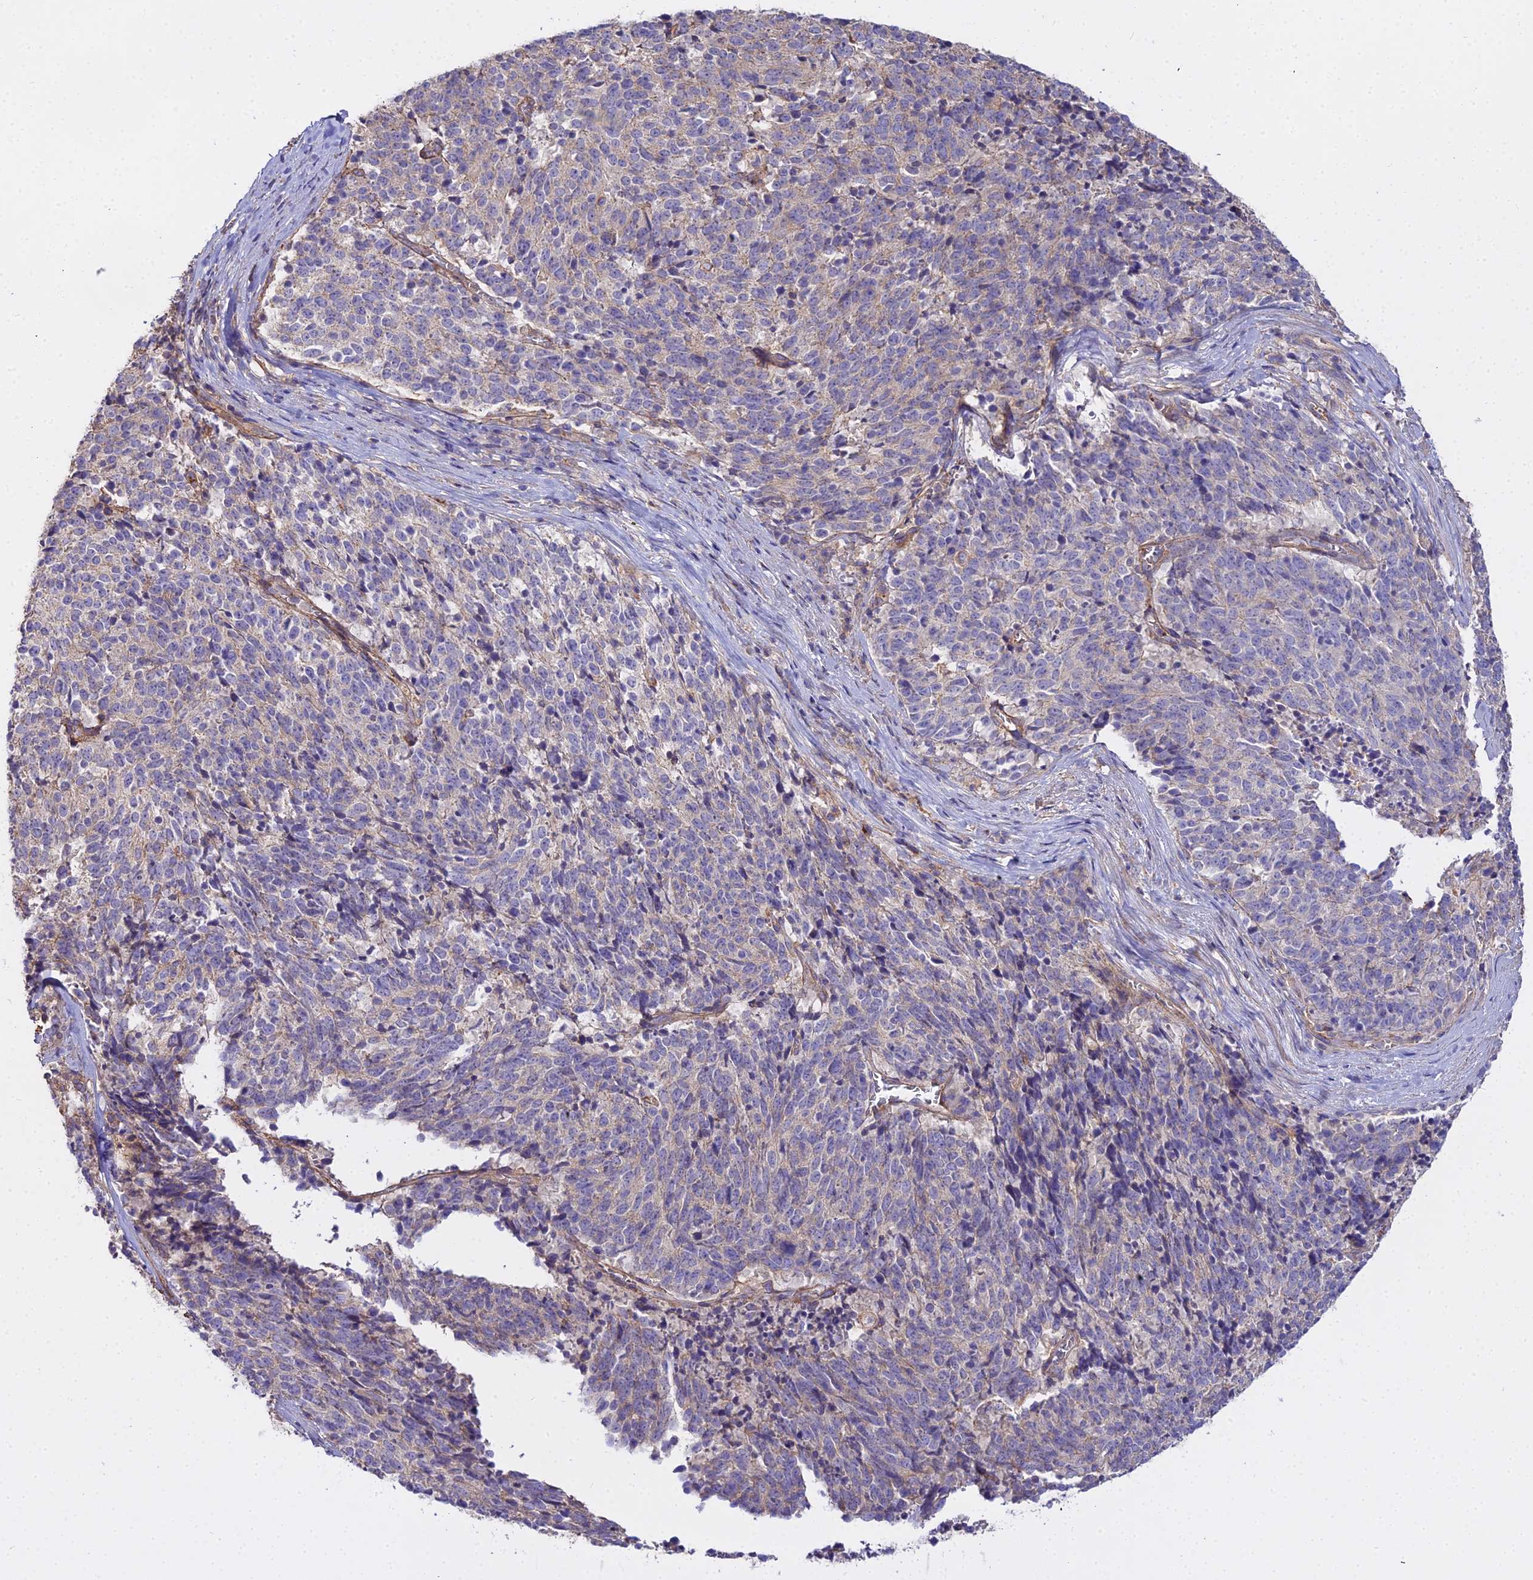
{"staining": {"intensity": "weak", "quantity": "<25%", "location": "cytoplasmic/membranous"}, "tissue": "cervical cancer", "cell_type": "Tumor cells", "image_type": "cancer", "snomed": [{"axis": "morphology", "description": "Squamous cell carcinoma, NOS"}, {"axis": "topography", "description": "Cervix"}], "caption": "There is no significant positivity in tumor cells of cervical squamous cell carcinoma. The staining was performed using DAB (3,3'-diaminobenzidine) to visualize the protein expression in brown, while the nuclei were stained in blue with hematoxylin (Magnification: 20x).", "gene": "GLYAT", "patient": {"sex": "female", "age": 29}}